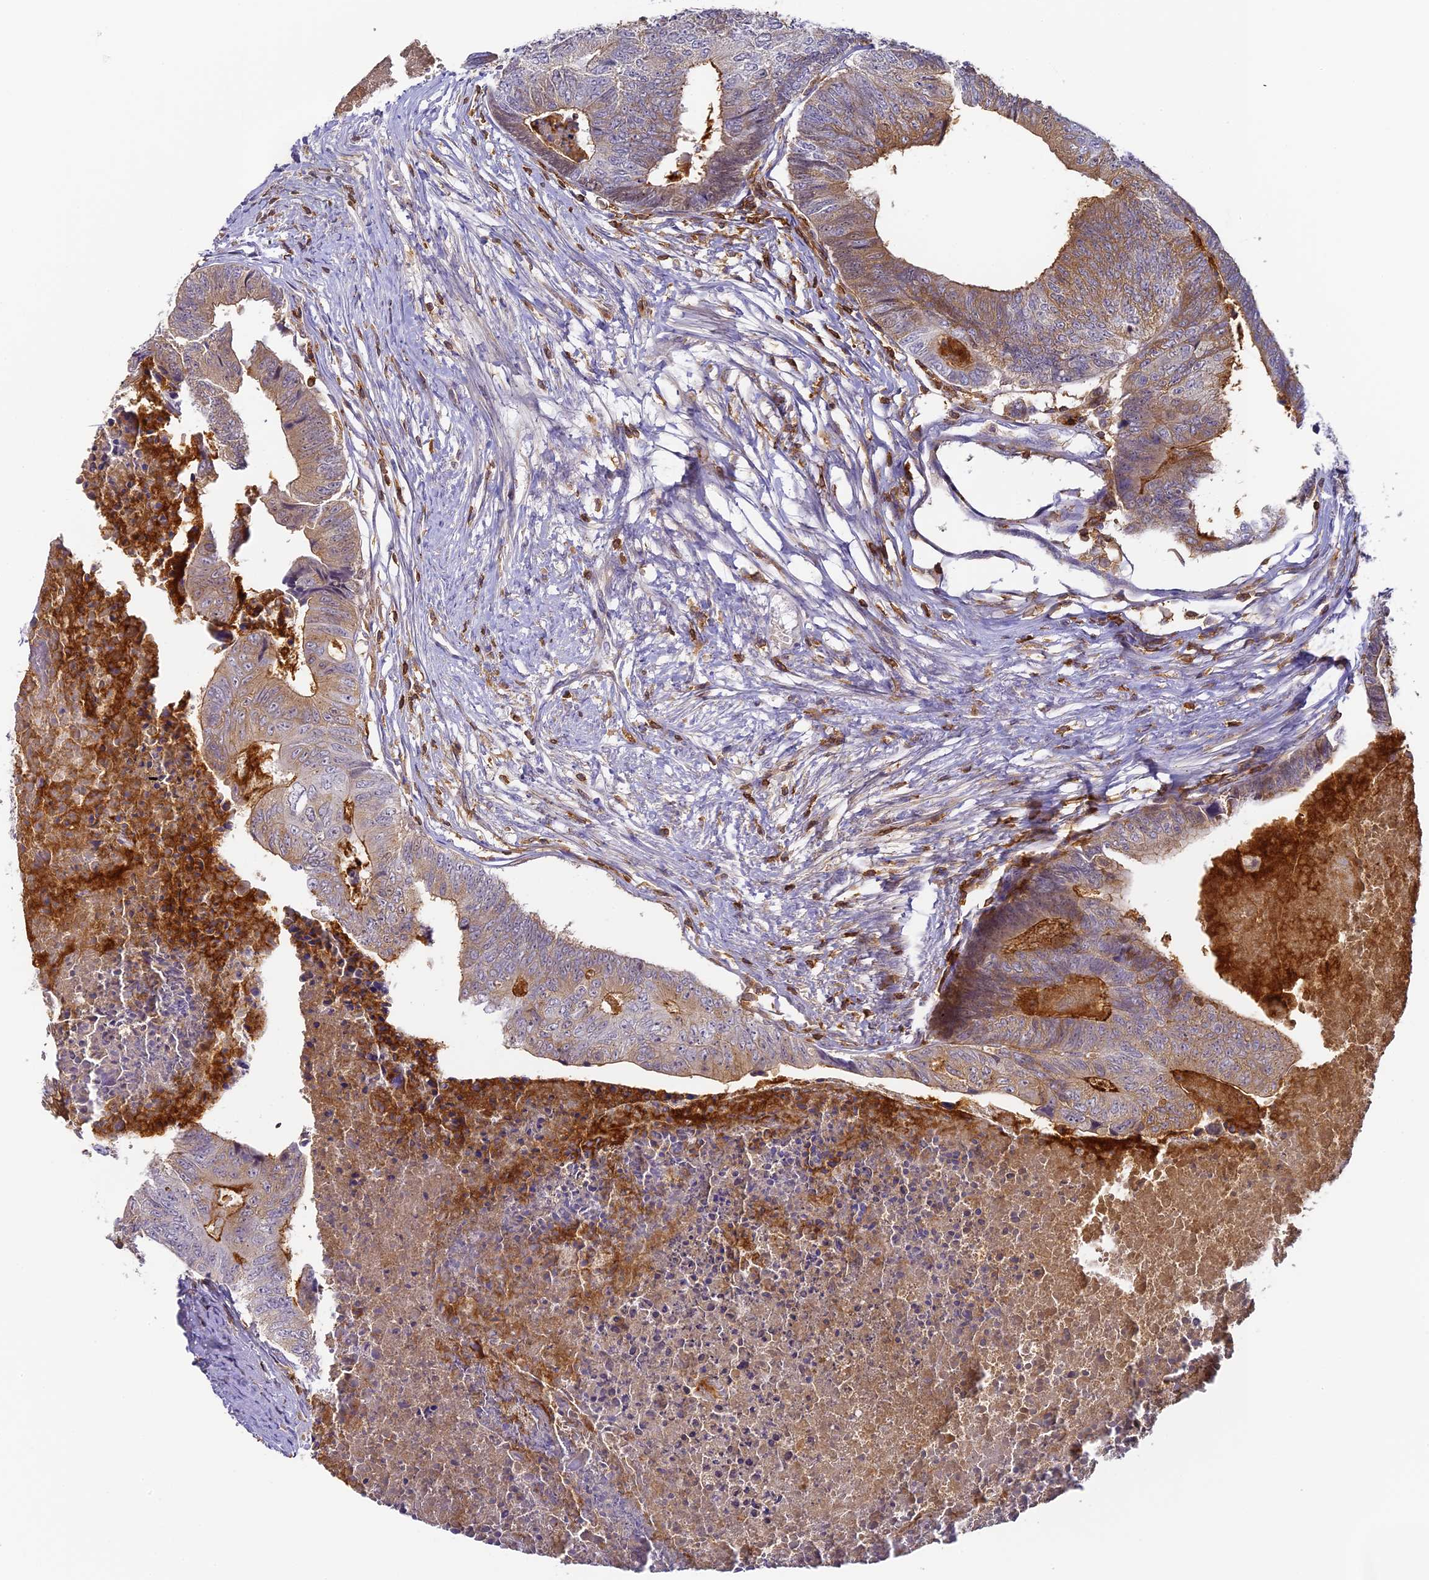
{"staining": {"intensity": "moderate", "quantity": "<25%", "location": "cytoplasmic/membranous"}, "tissue": "colorectal cancer", "cell_type": "Tumor cells", "image_type": "cancer", "snomed": [{"axis": "morphology", "description": "Adenocarcinoma, NOS"}, {"axis": "topography", "description": "Colon"}], "caption": "The histopathology image reveals immunohistochemical staining of adenocarcinoma (colorectal). There is moderate cytoplasmic/membranous staining is identified in about <25% of tumor cells.", "gene": "FYB1", "patient": {"sex": "female", "age": 67}}